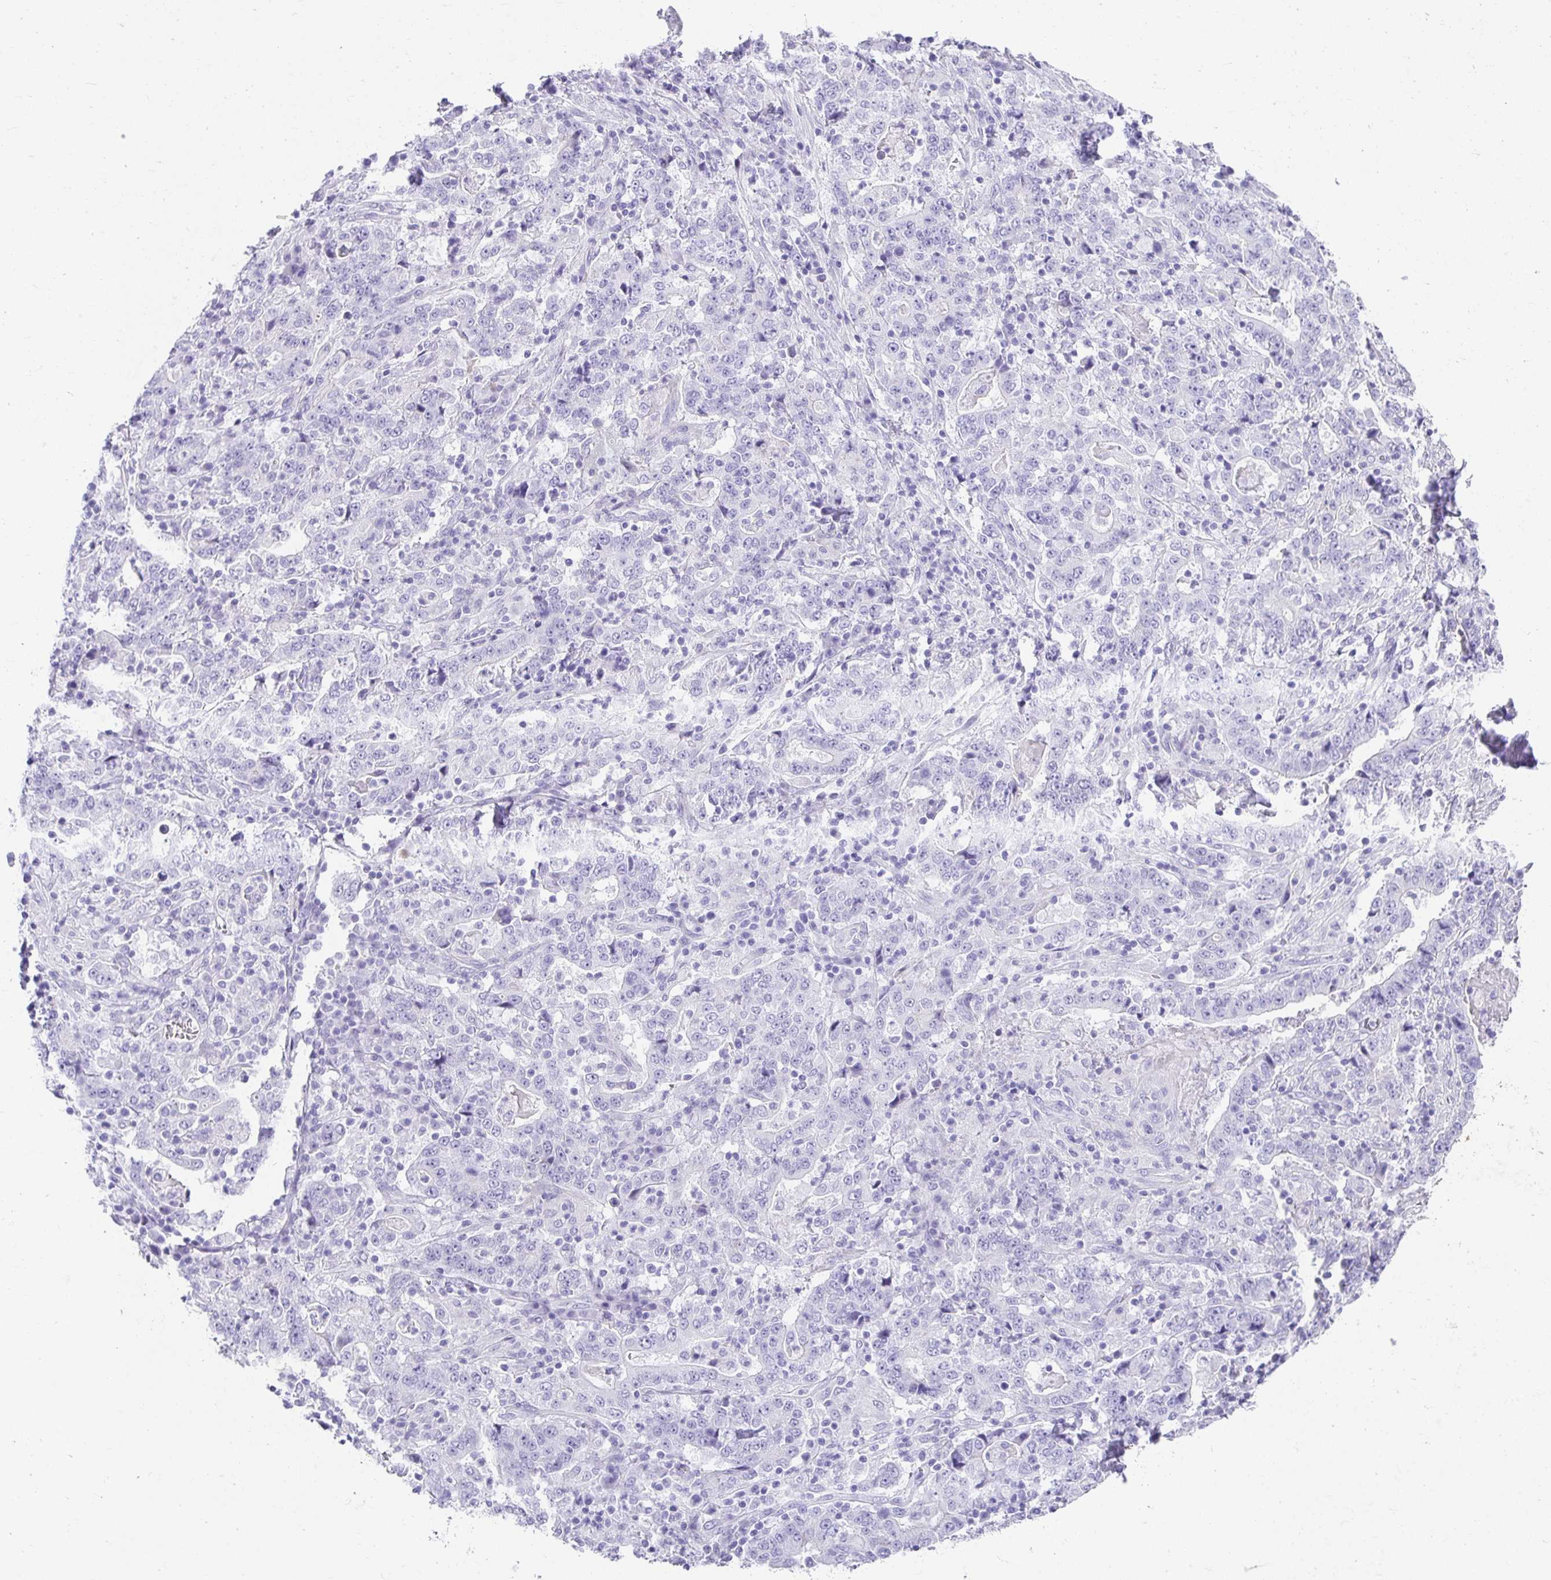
{"staining": {"intensity": "negative", "quantity": "none", "location": "none"}, "tissue": "stomach cancer", "cell_type": "Tumor cells", "image_type": "cancer", "snomed": [{"axis": "morphology", "description": "Normal tissue, NOS"}, {"axis": "morphology", "description": "Adenocarcinoma, NOS"}, {"axis": "topography", "description": "Stomach, upper"}, {"axis": "topography", "description": "Stomach"}], "caption": "The photomicrograph shows no significant staining in tumor cells of stomach cancer (adenocarcinoma).", "gene": "CHAT", "patient": {"sex": "male", "age": 59}}